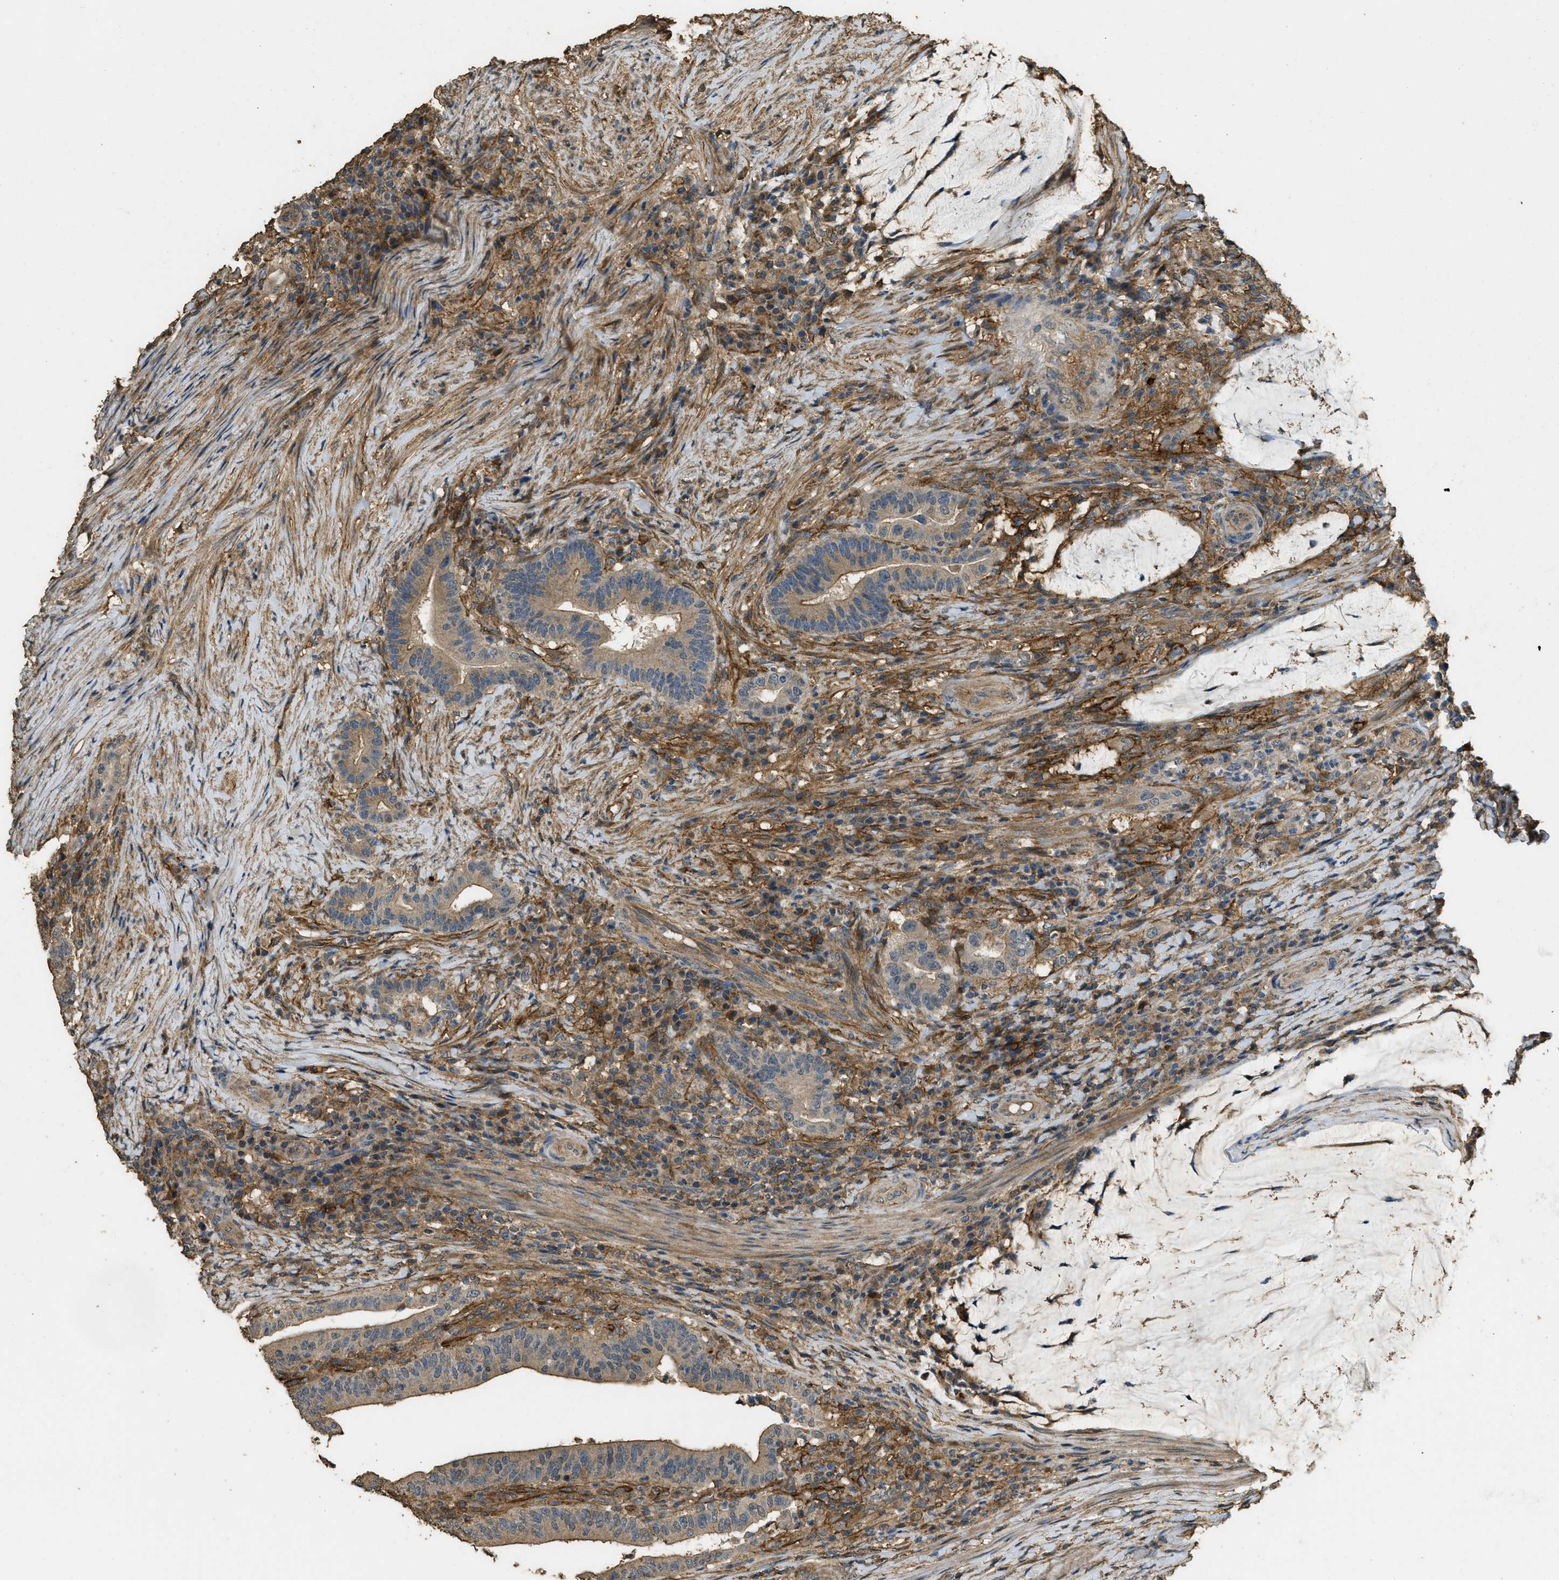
{"staining": {"intensity": "moderate", "quantity": ">75%", "location": "cytoplasmic/membranous"}, "tissue": "colorectal cancer", "cell_type": "Tumor cells", "image_type": "cancer", "snomed": [{"axis": "morphology", "description": "Normal tissue, NOS"}, {"axis": "morphology", "description": "Adenocarcinoma, NOS"}, {"axis": "topography", "description": "Colon"}], "caption": "Immunohistochemistry of colorectal cancer (adenocarcinoma) displays medium levels of moderate cytoplasmic/membranous staining in approximately >75% of tumor cells.", "gene": "CD276", "patient": {"sex": "female", "age": 66}}